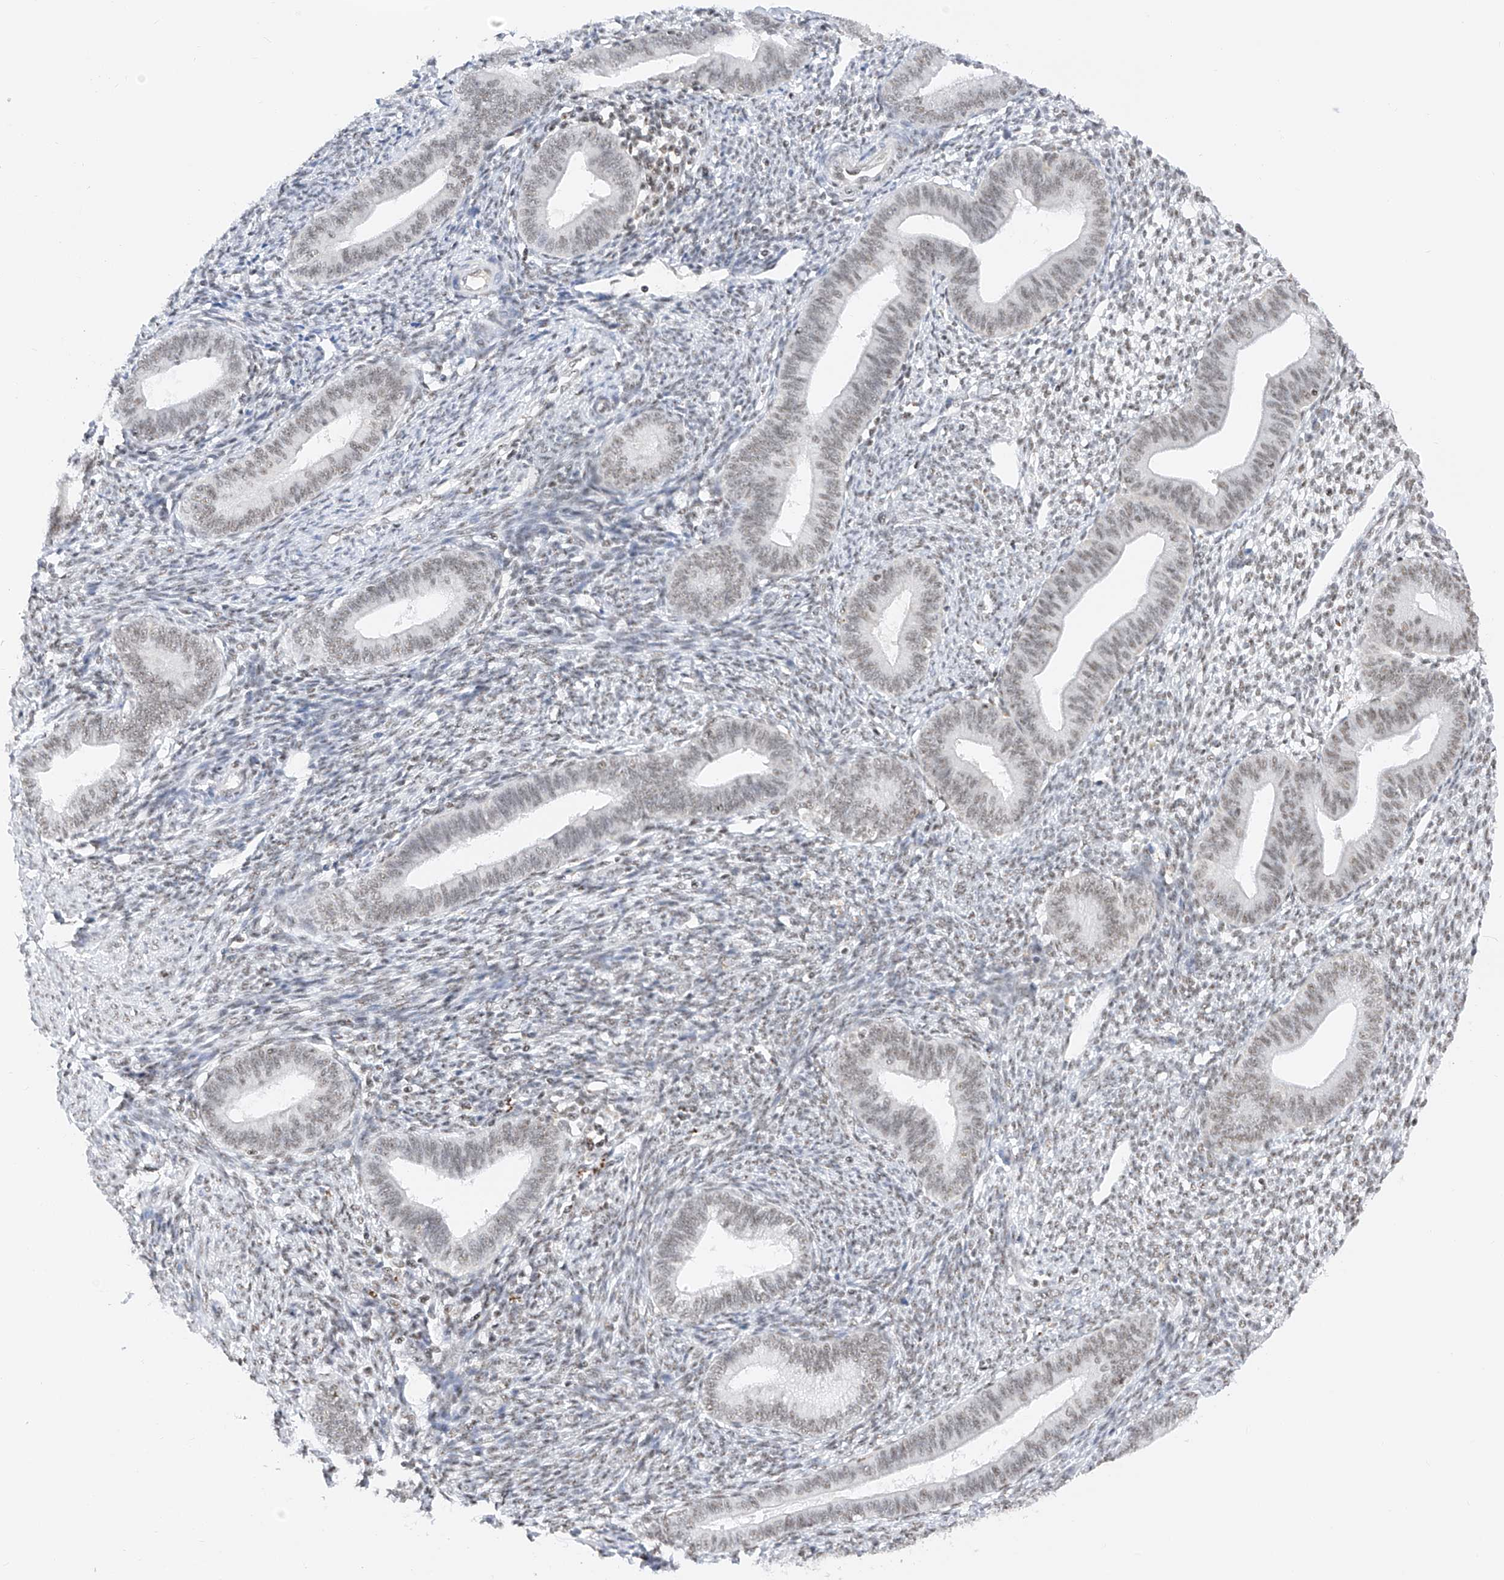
{"staining": {"intensity": "weak", "quantity": "25%-75%", "location": "nuclear"}, "tissue": "endometrium", "cell_type": "Cells in endometrial stroma", "image_type": "normal", "snomed": [{"axis": "morphology", "description": "Normal tissue, NOS"}, {"axis": "topography", "description": "Endometrium"}], "caption": "Cells in endometrial stroma reveal low levels of weak nuclear staining in about 25%-75% of cells in benign human endometrium.", "gene": "NRF1", "patient": {"sex": "female", "age": 46}}